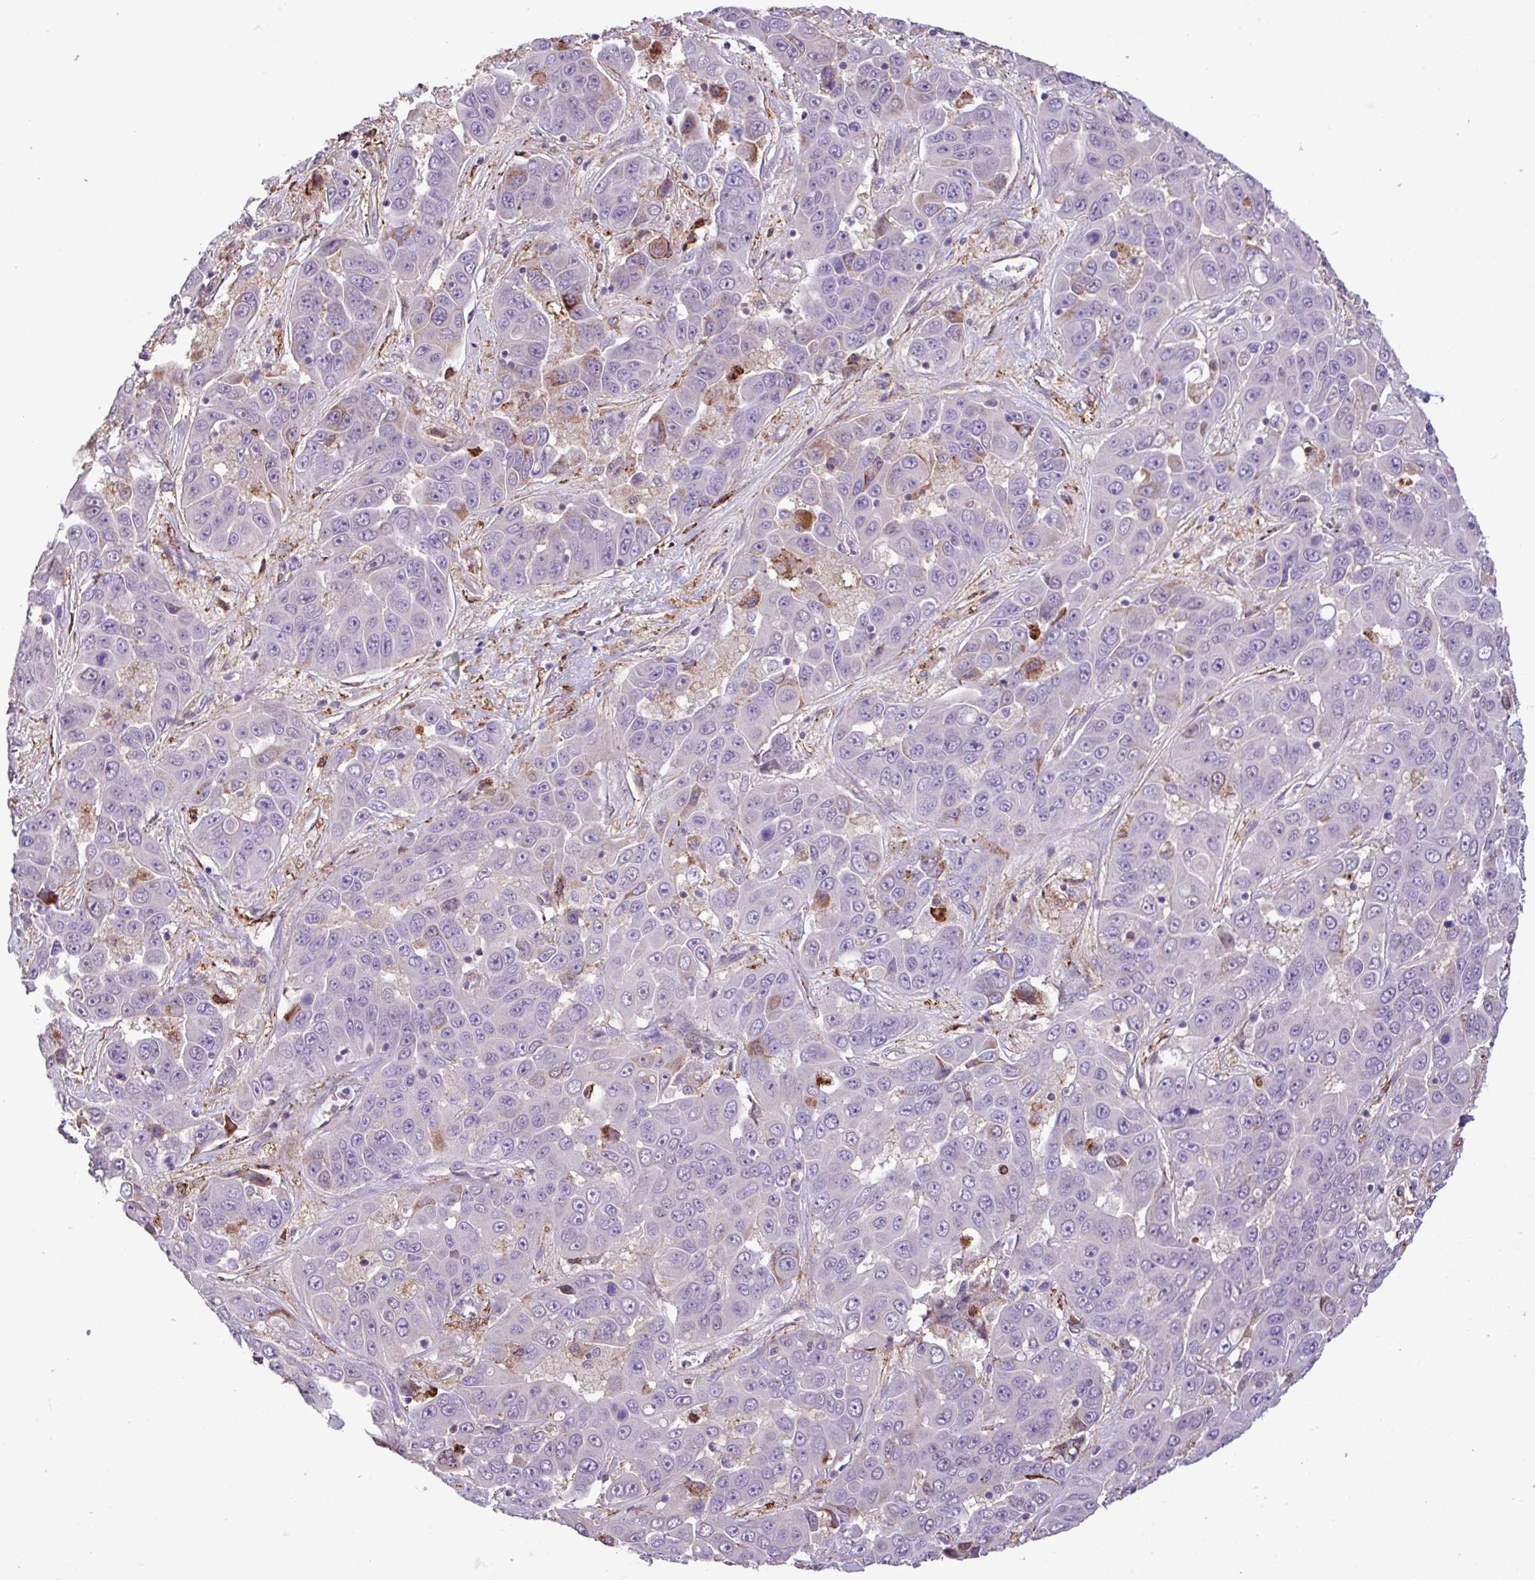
{"staining": {"intensity": "negative", "quantity": "none", "location": "none"}, "tissue": "liver cancer", "cell_type": "Tumor cells", "image_type": "cancer", "snomed": [{"axis": "morphology", "description": "Cholangiocarcinoma"}, {"axis": "topography", "description": "Liver"}], "caption": "Liver cancer (cholangiocarcinoma) was stained to show a protein in brown. There is no significant staining in tumor cells. Brightfield microscopy of immunohistochemistry stained with DAB (3,3'-diaminobenzidine) (brown) and hematoxylin (blue), captured at high magnification.", "gene": "RPP25L", "patient": {"sex": "female", "age": 52}}